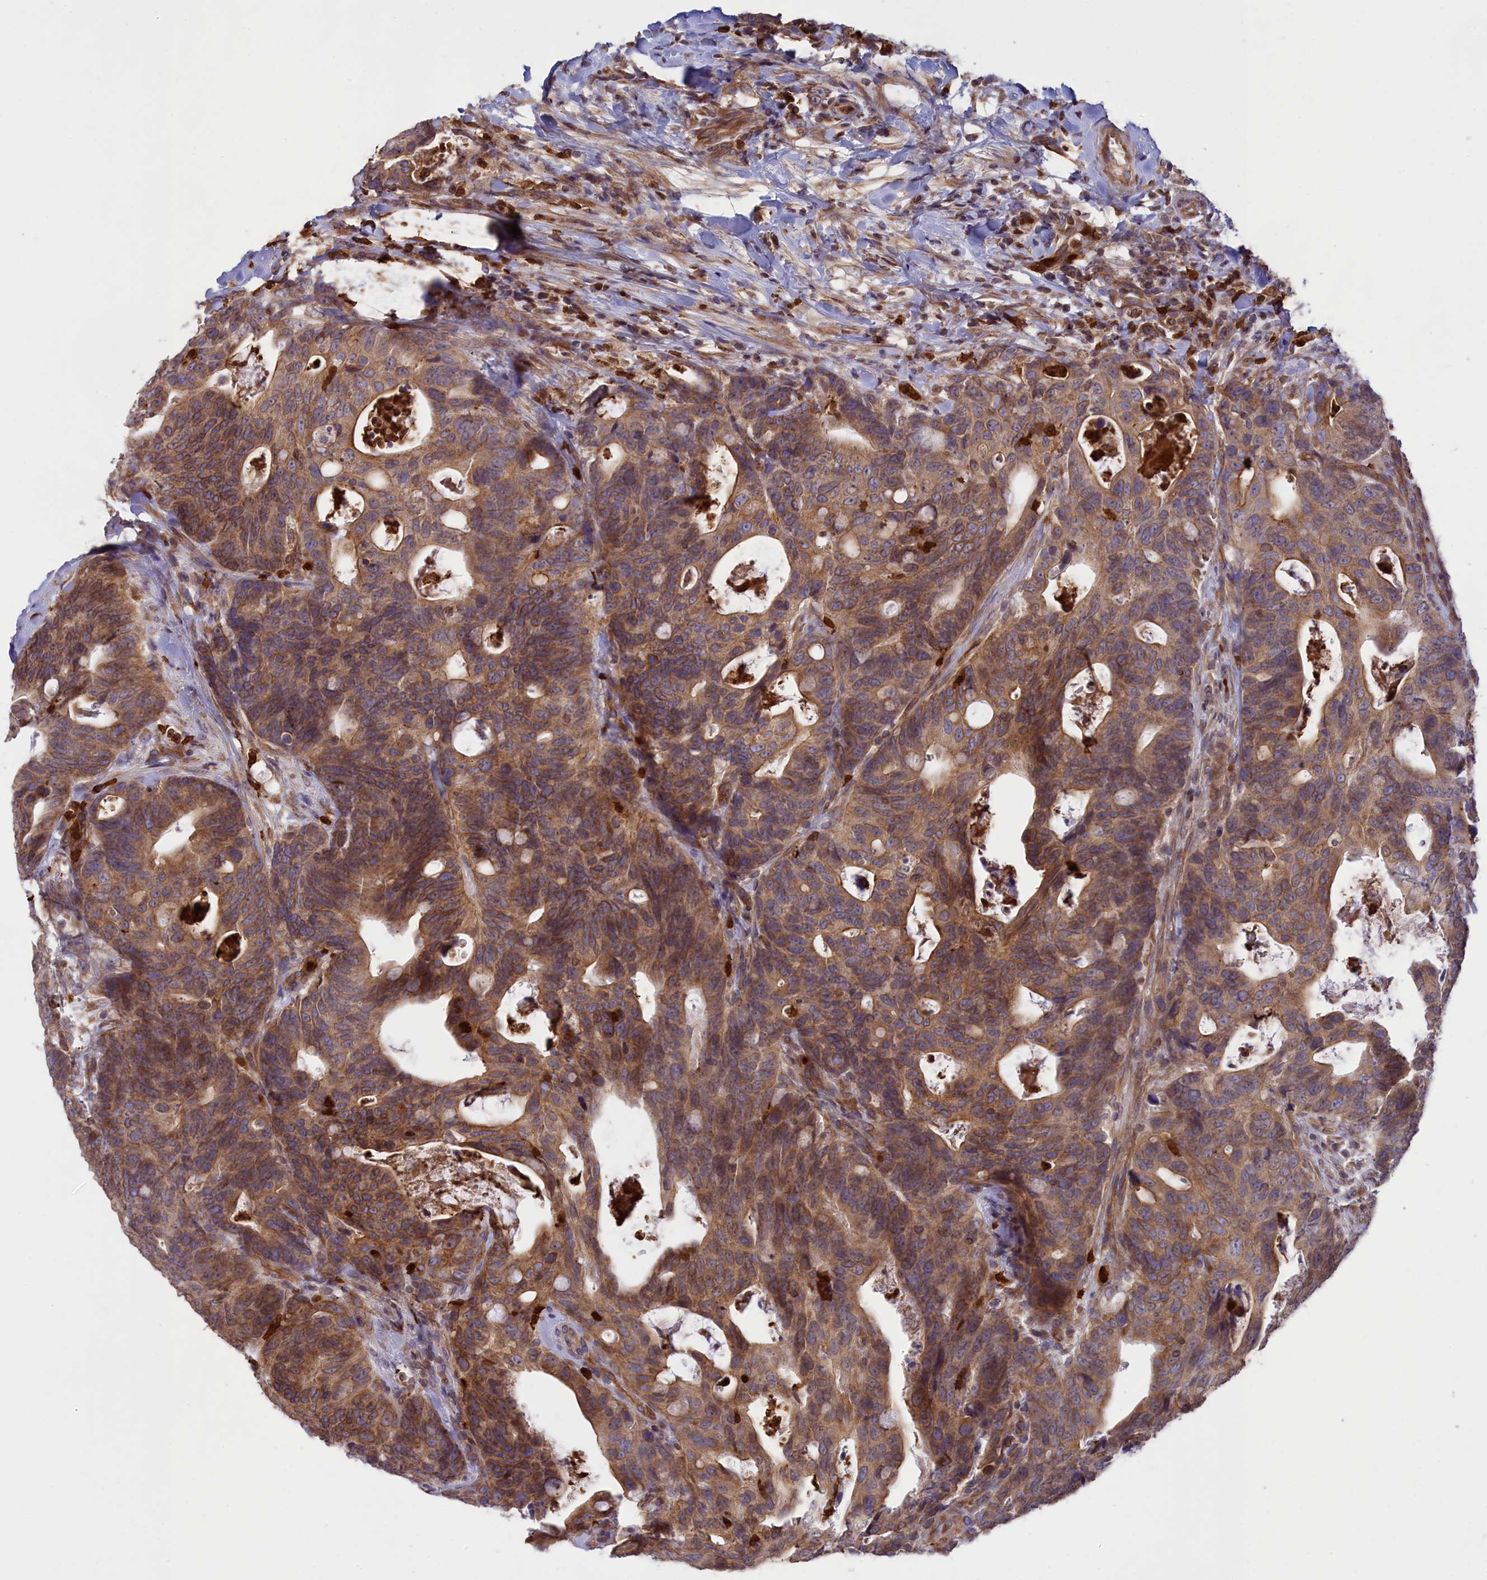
{"staining": {"intensity": "moderate", "quantity": ">75%", "location": "cytoplasmic/membranous"}, "tissue": "colorectal cancer", "cell_type": "Tumor cells", "image_type": "cancer", "snomed": [{"axis": "morphology", "description": "Adenocarcinoma, NOS"}, {"axis": "topography", "description": "Colon"}], "caption": "Immunohistochemical staining of adenocarcinoma (colorectal) demonstrates moderate cytoplasmic/membranous protein staining in approximately >75% of tumor cells. The protein of interest is shown in brown color, while the nuclei are stained blue.", "gene": "PKHD1L1", "patient": {"sex": "female", "age": 82}}